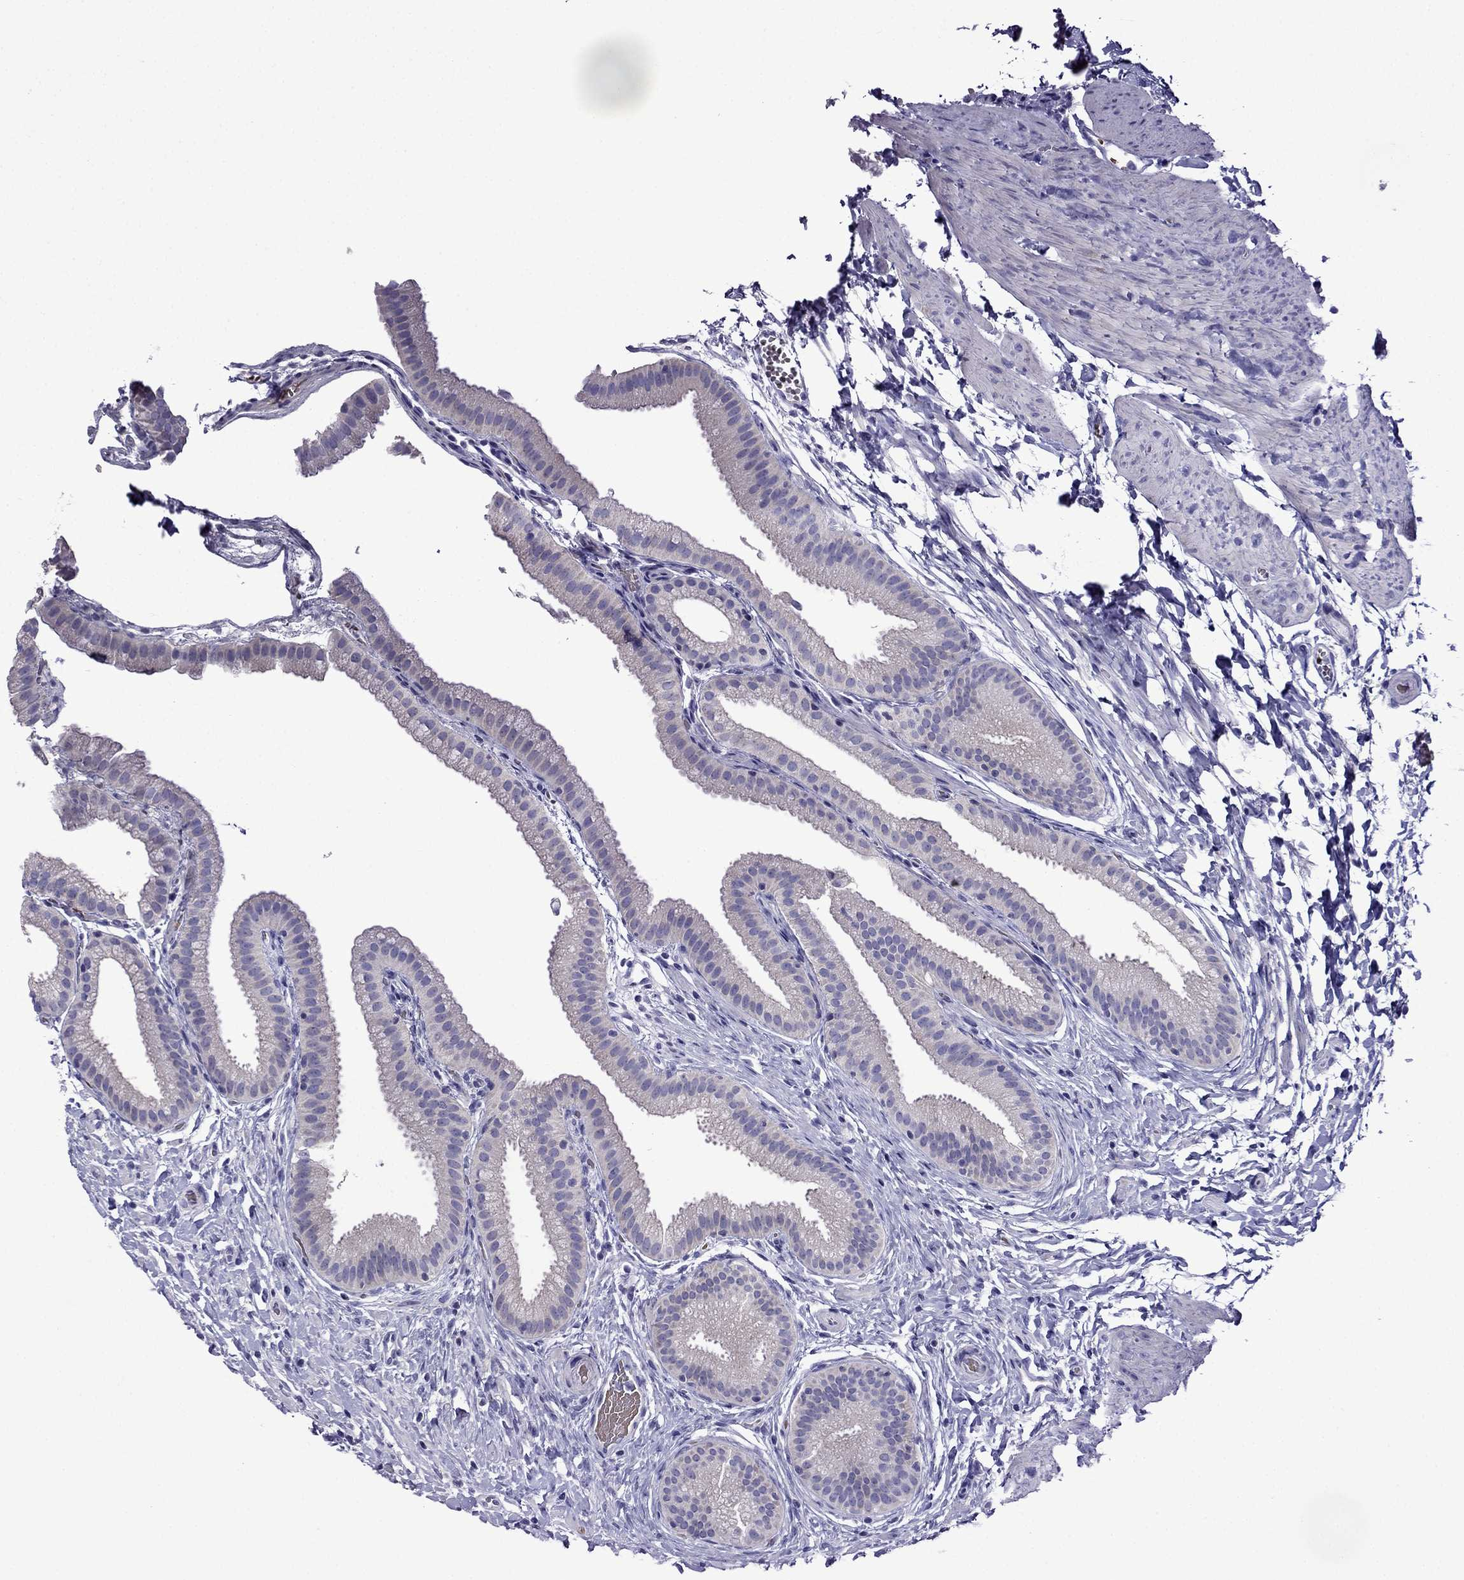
{"staining": {"intensity": "negative", "quantity": "none", "location": "none"}, "tissue": "gallbladder", "cell_type": "Glandular cells", "image_type": "normal", "snomed": [{"axis": "morphology", "description": "Normal tissue, NOS"}, {"axis": "topography", "description": "Gallbladder"}], "caption": "The immunohistochemistry image has no significant expression in glandular cells of gallbladder. (DAB immunohistochemistry (IHC) with hematoxylin counter stain).", "gene": "TDRD1", "patient": {"sex": "female", "age": 63}}